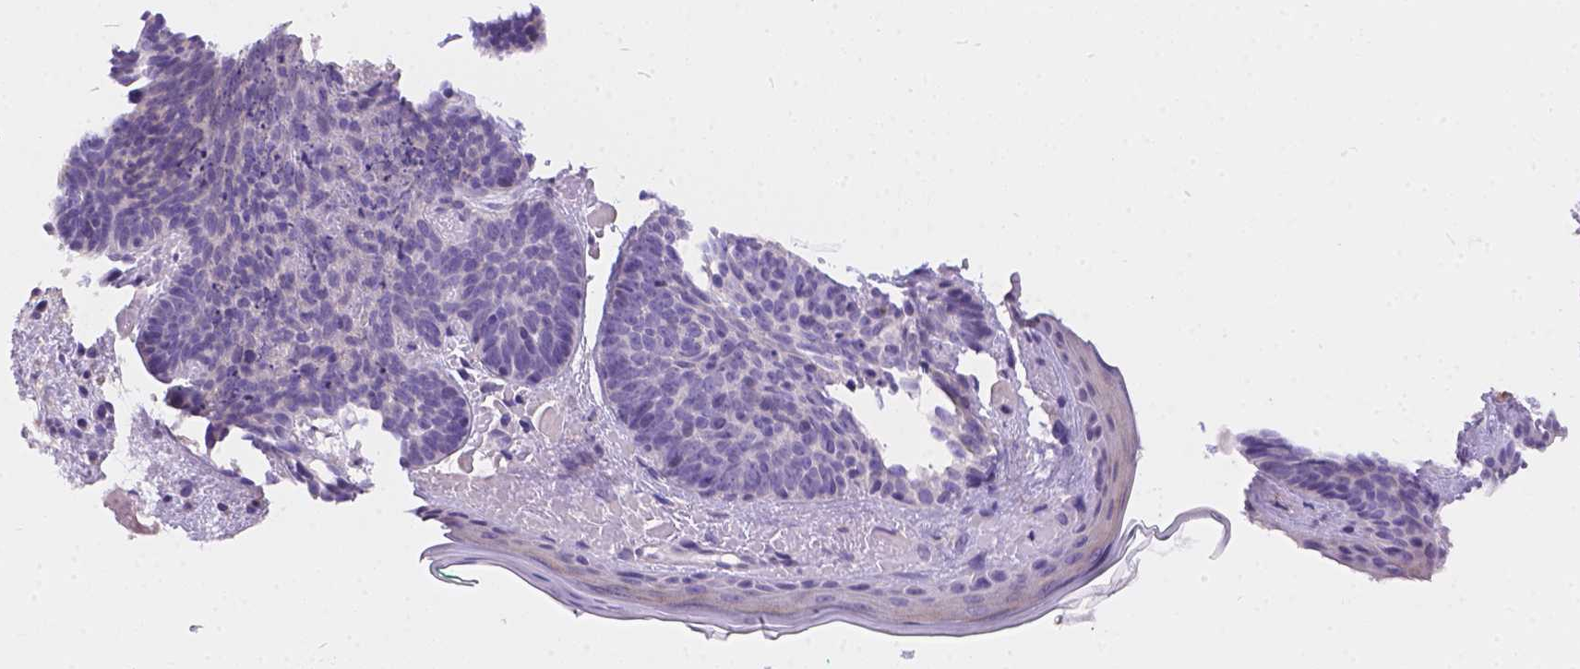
{"staining": {"intensity": "negative", "quantity": "none", "location": "none"}, "tissue": "skin cancer", "cell_type": "Tumor cells", "image_type": "cancer", "snomed": [{"axis": "morphology", "description": "Basal cell carcinoma"}, {"axis": "topography", "description": "Skin"}], "caption": "The photomicrograph demonstrates no staining of tumor cells in skin cancer (basal cell carcinoma). (Immunohistochemistry, brightfield microscopy, high magnification).", "gene": "DLEC1", "patient": {"sex": "female", "age": 82}}